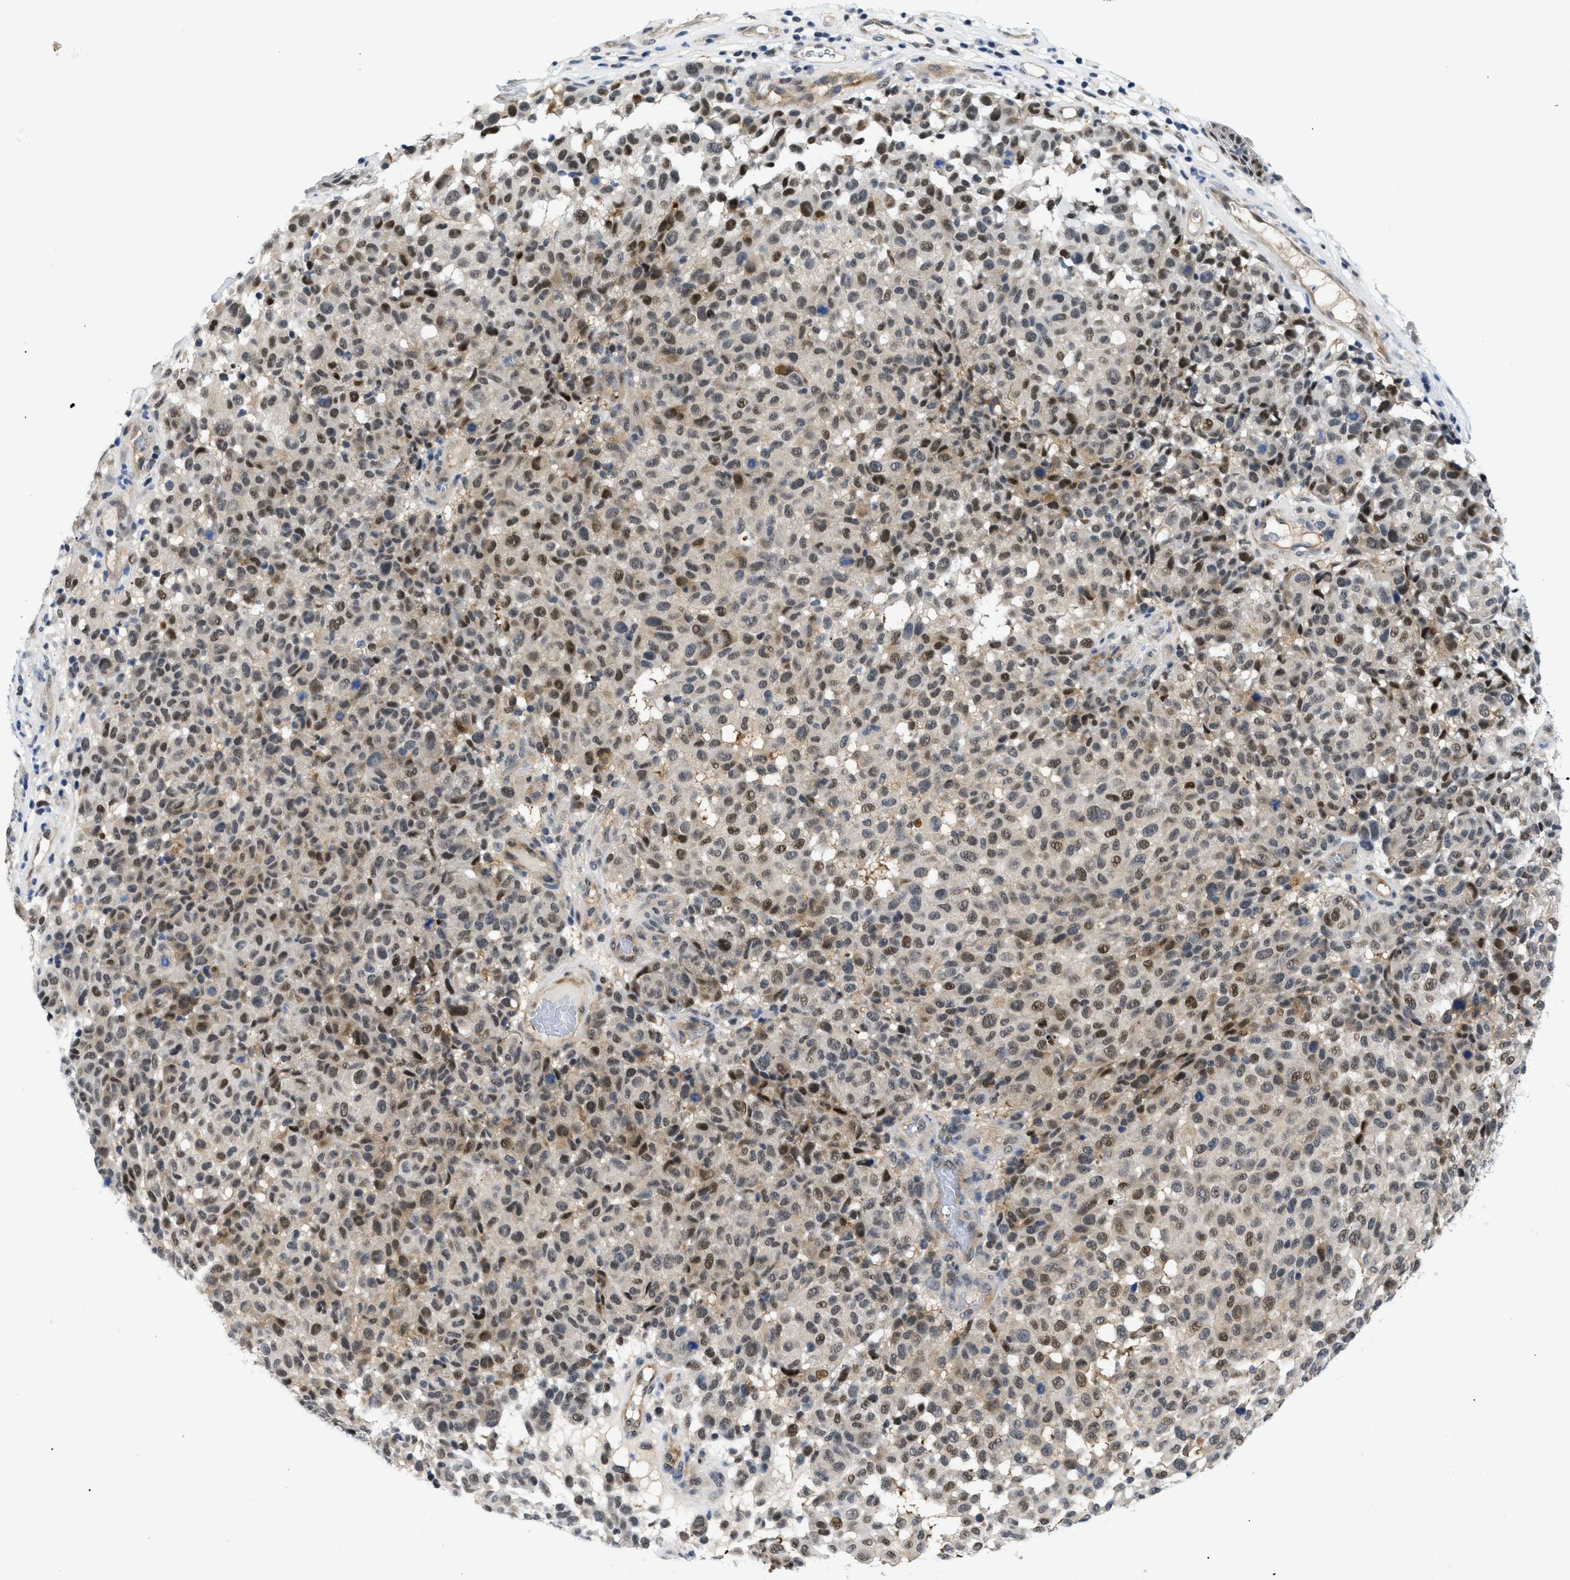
{"staining": {"intensity": "moderate", "quantity": "25%-75%", "location": "nuclear"}, "tissue": "melanoma", "cell_type": "Tumor cells", "image_type": "cancer", "snomed": [{"axis": "morphology", "description": "Malignant melanoma, NOS"}, {"axis": "topography", "description": "Skin"}], "caption": "Protein expression analysis of melanoma displays moderate nuclear expression in about 25%-75% of tumor cells.", "gene": "SLC29A2", "patient": {"sex": "male", "age": 59}}